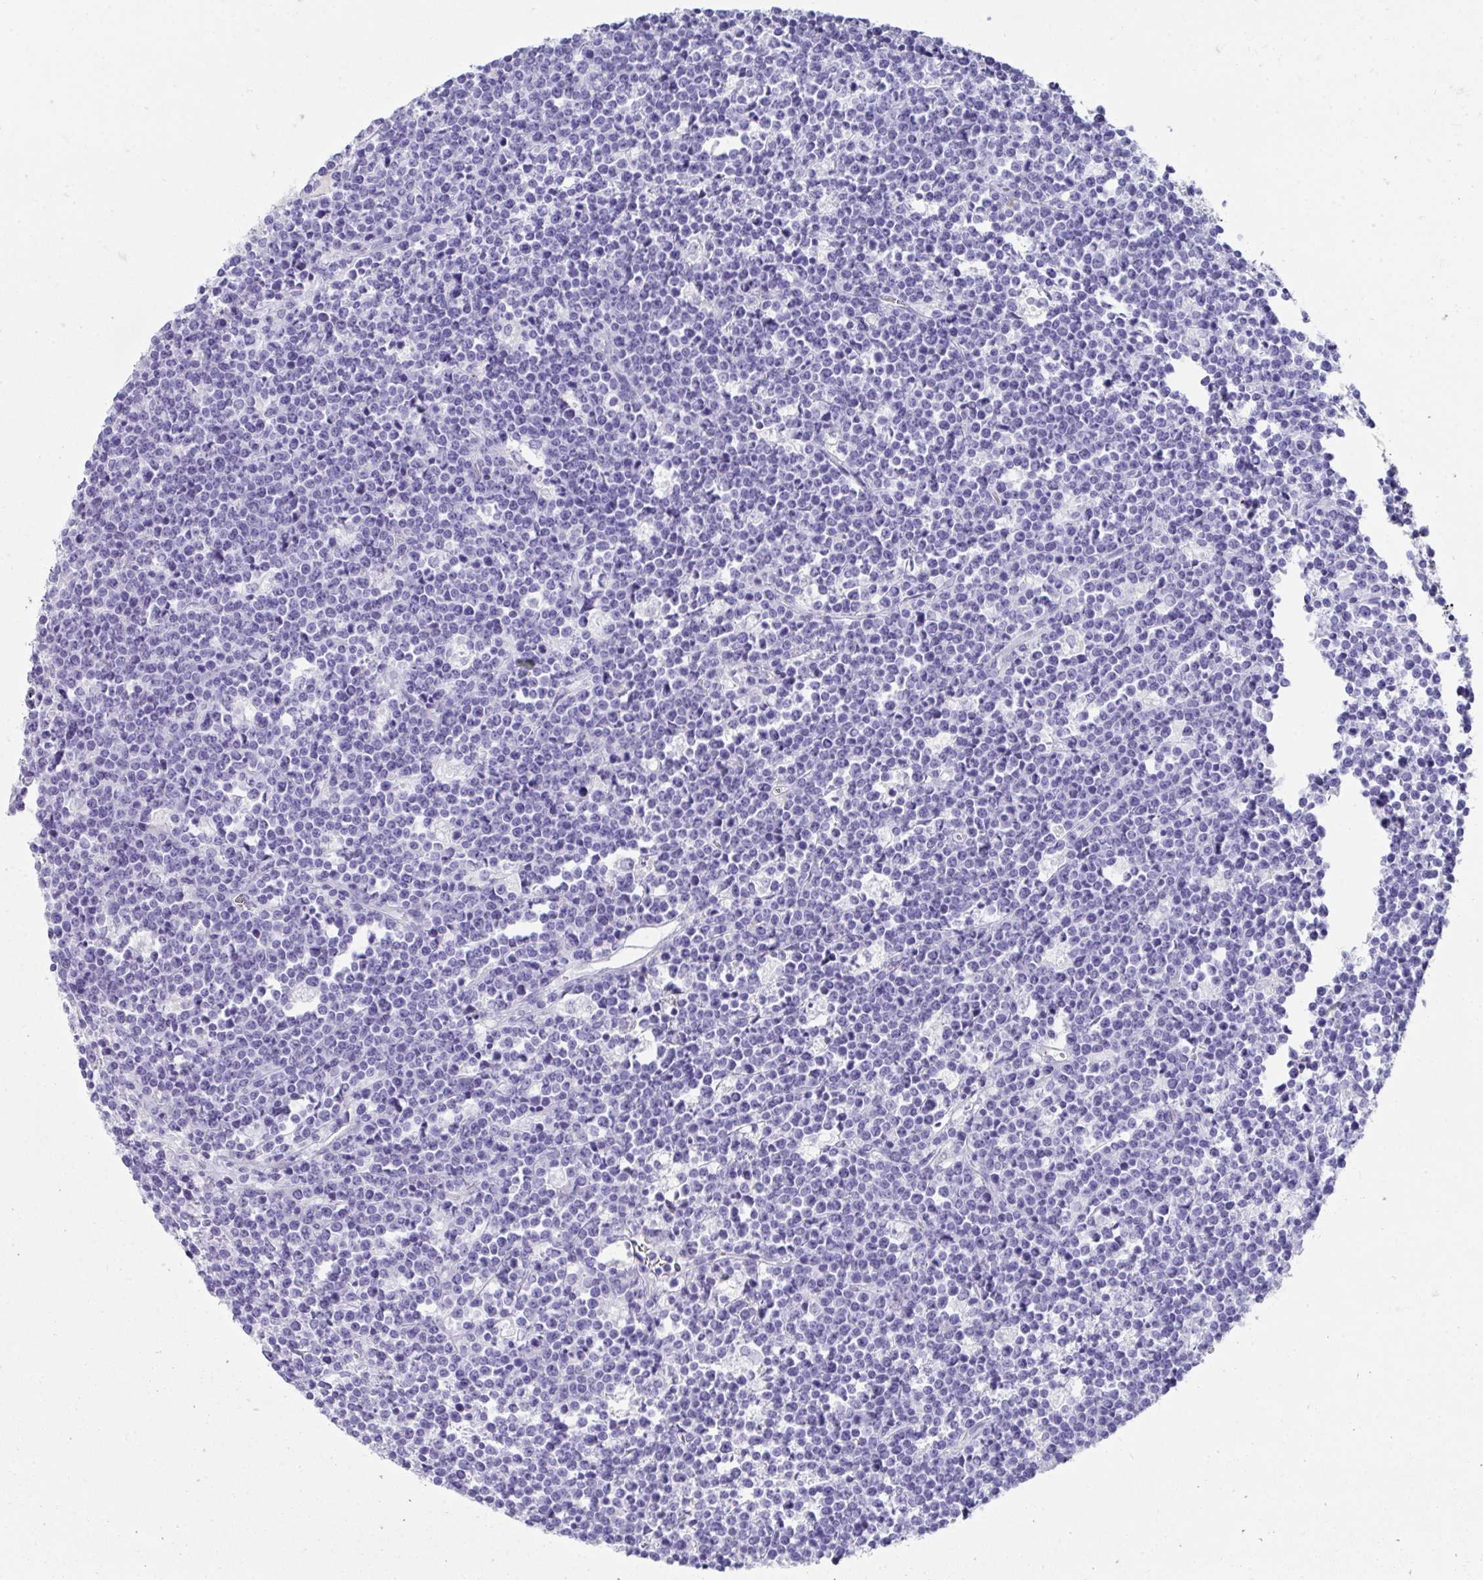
{"staining": {"intensity": "negative", "quantity": "none", "location": "none"}, "tissue": "lymphoma", "cell_type": "Tumor cells", "image_type": "cancer", "snomed": [{"axis": "morphology", "description": "Malignant lymphoma, non-Hodgkin's type, High grade"}, {"axis": "topography", "description": "Ovary"}], "caption": "This is an immunohistochemistry (IHC) histopathology image of human high-grade malignant lymphoma, non-Hodgkin's type. There is no staining in tumor cells.", "gene": "TNNT1", "patient": {"sex": "female", "age": 56}}